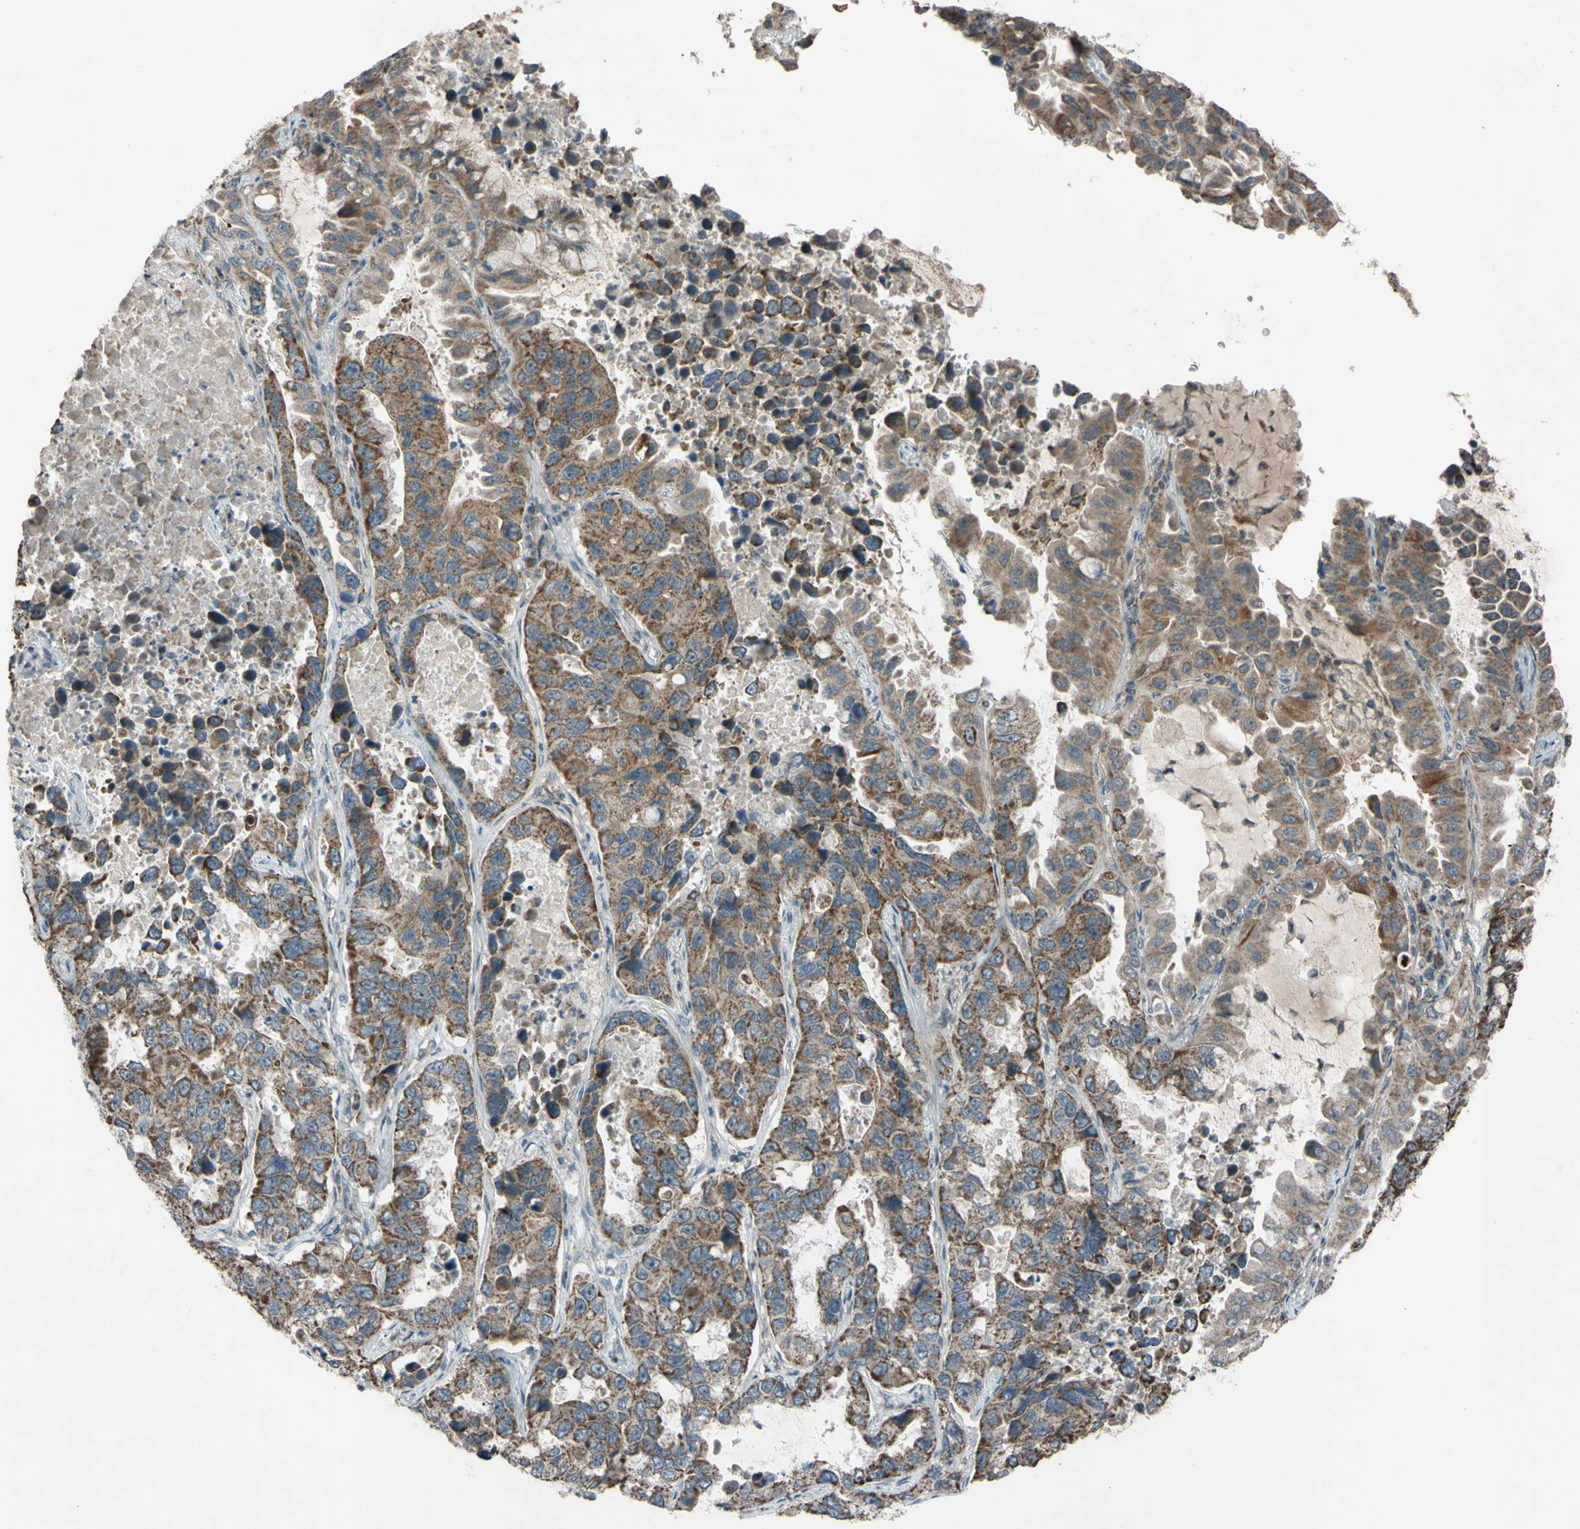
{"staining": {"intensity": "moderate", "quantity": ">75%", "location": "cytoplasmic/membranous"}, "tissue": "lung cancer", "cell_type": "Tumor cells", "image_type": "cancer", "snomed": [{"axis": "morphology", "description": "Adenocarcinoma, NOS"}, {"axis": "topography", "description": "Lung"}], "caption": "Lung cancer (adenocarcinoma) stained with immunohistochemistry displays moderate cytoplasmic/membranous positivity in about >75% of tumor cells. (IHC, brightfield microscopy, high magnification).", "gene": "ACOT8", "patient": {"sex": "male", "age": 64}}